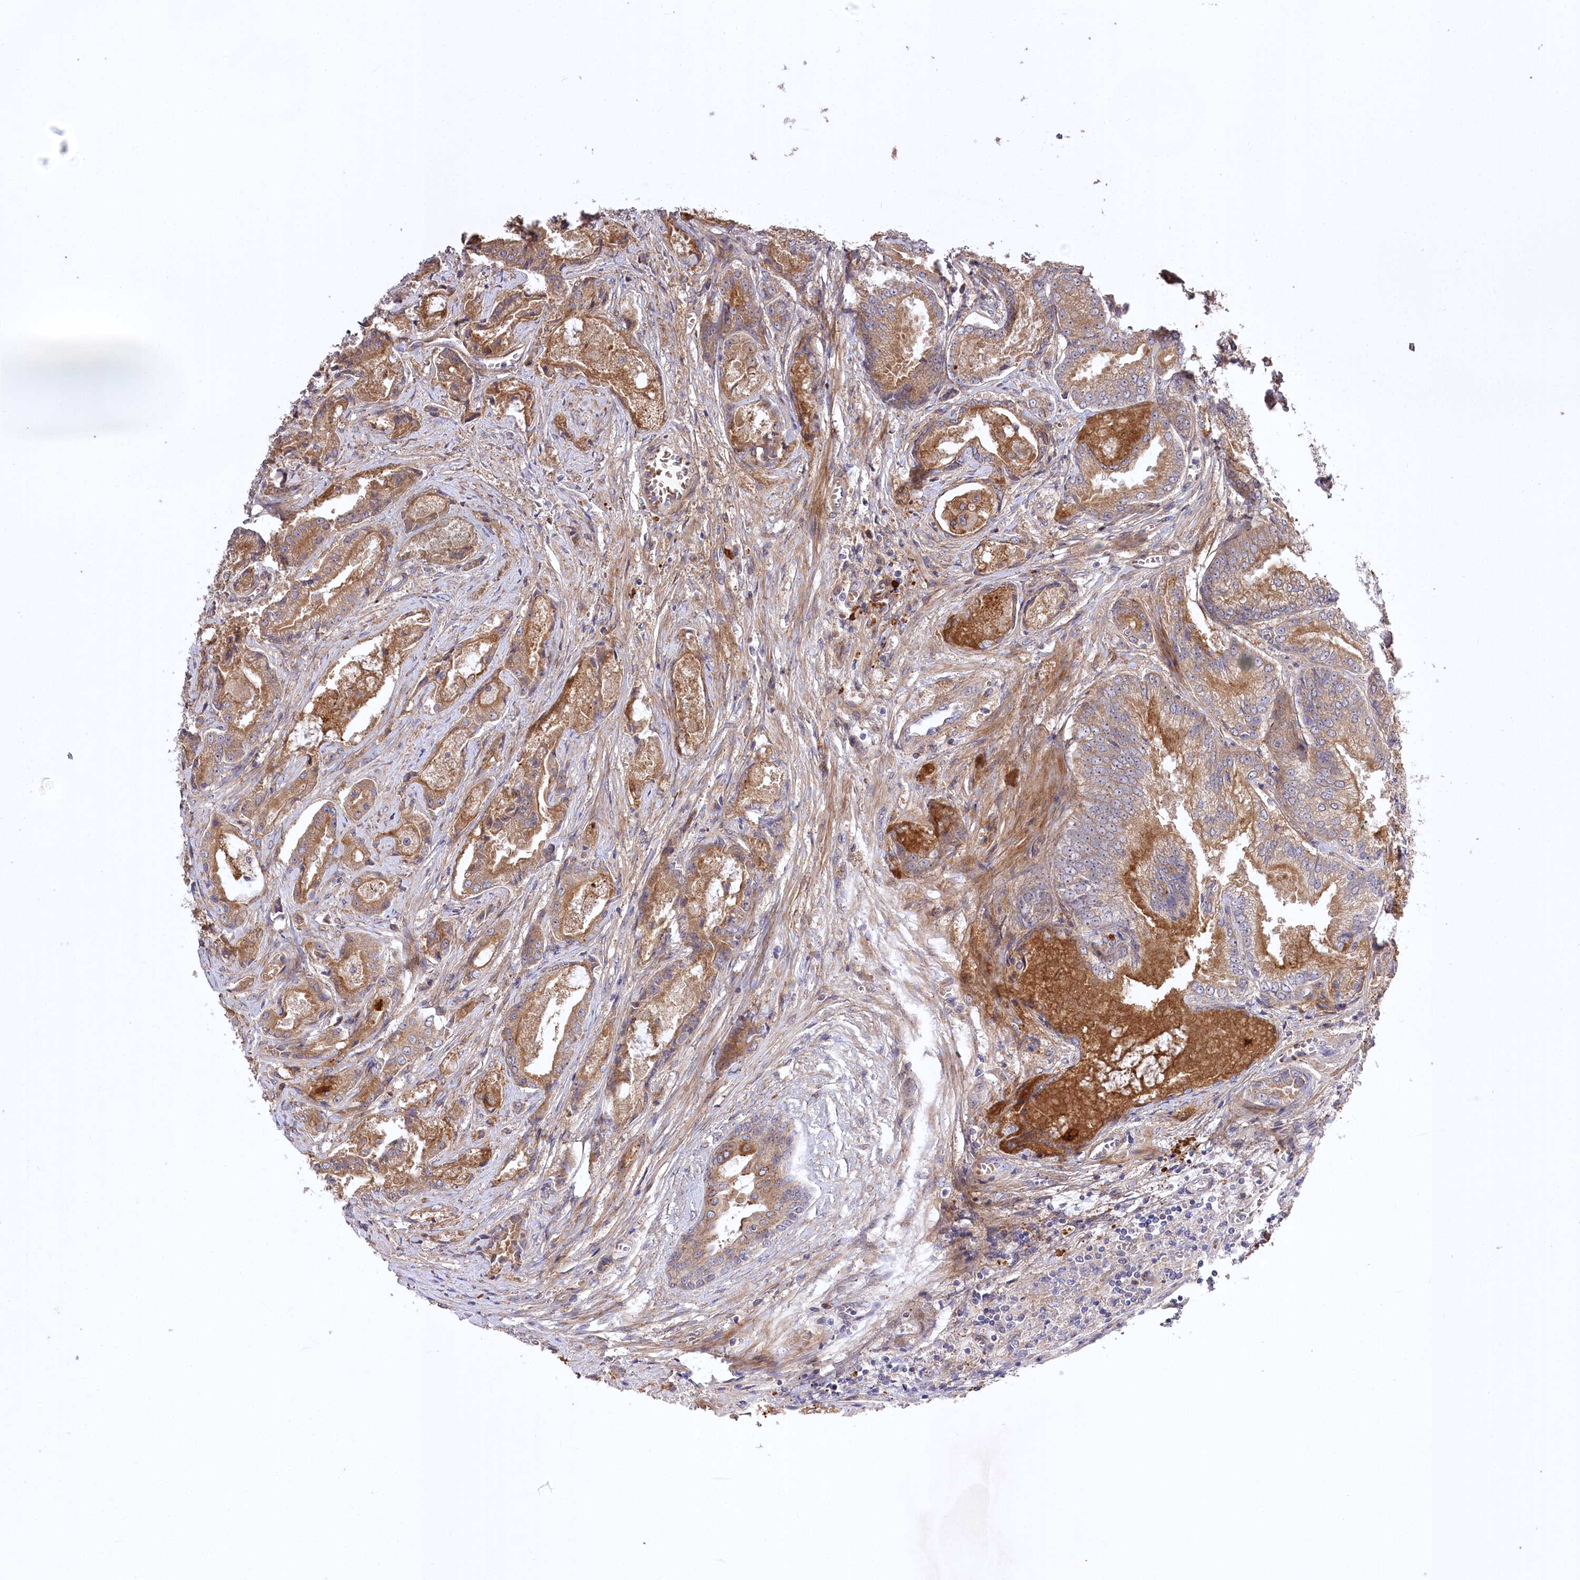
{"staining": {"intensity": "moderate", "quantity": ">75%", "location": "cytoplasmic/membranous"}, "tissue": "prostate cancer", "cell_type": "Tumor cells", "image_type": "cancer", "snomed": [{"axis": "morphology", "description": "Adenocarcinoma, High grade"}, {"axis": "topography", "description": "Prostate"}], "caption": "Adenocarcinoma (high-grade) (prostate) was stained to show a protein in brown. There is medium levels of moderate cytoplasmic/membranous expression in approximately >75% of tumor cells. The staining was performed using DAB (3,3'-diaminobenzidine), with brown indicating positive protein expression. Nuclei are stained blue with hematoxylin.", "gene": "TRUB1", "patient": {"sex": "male", "age": 72}}